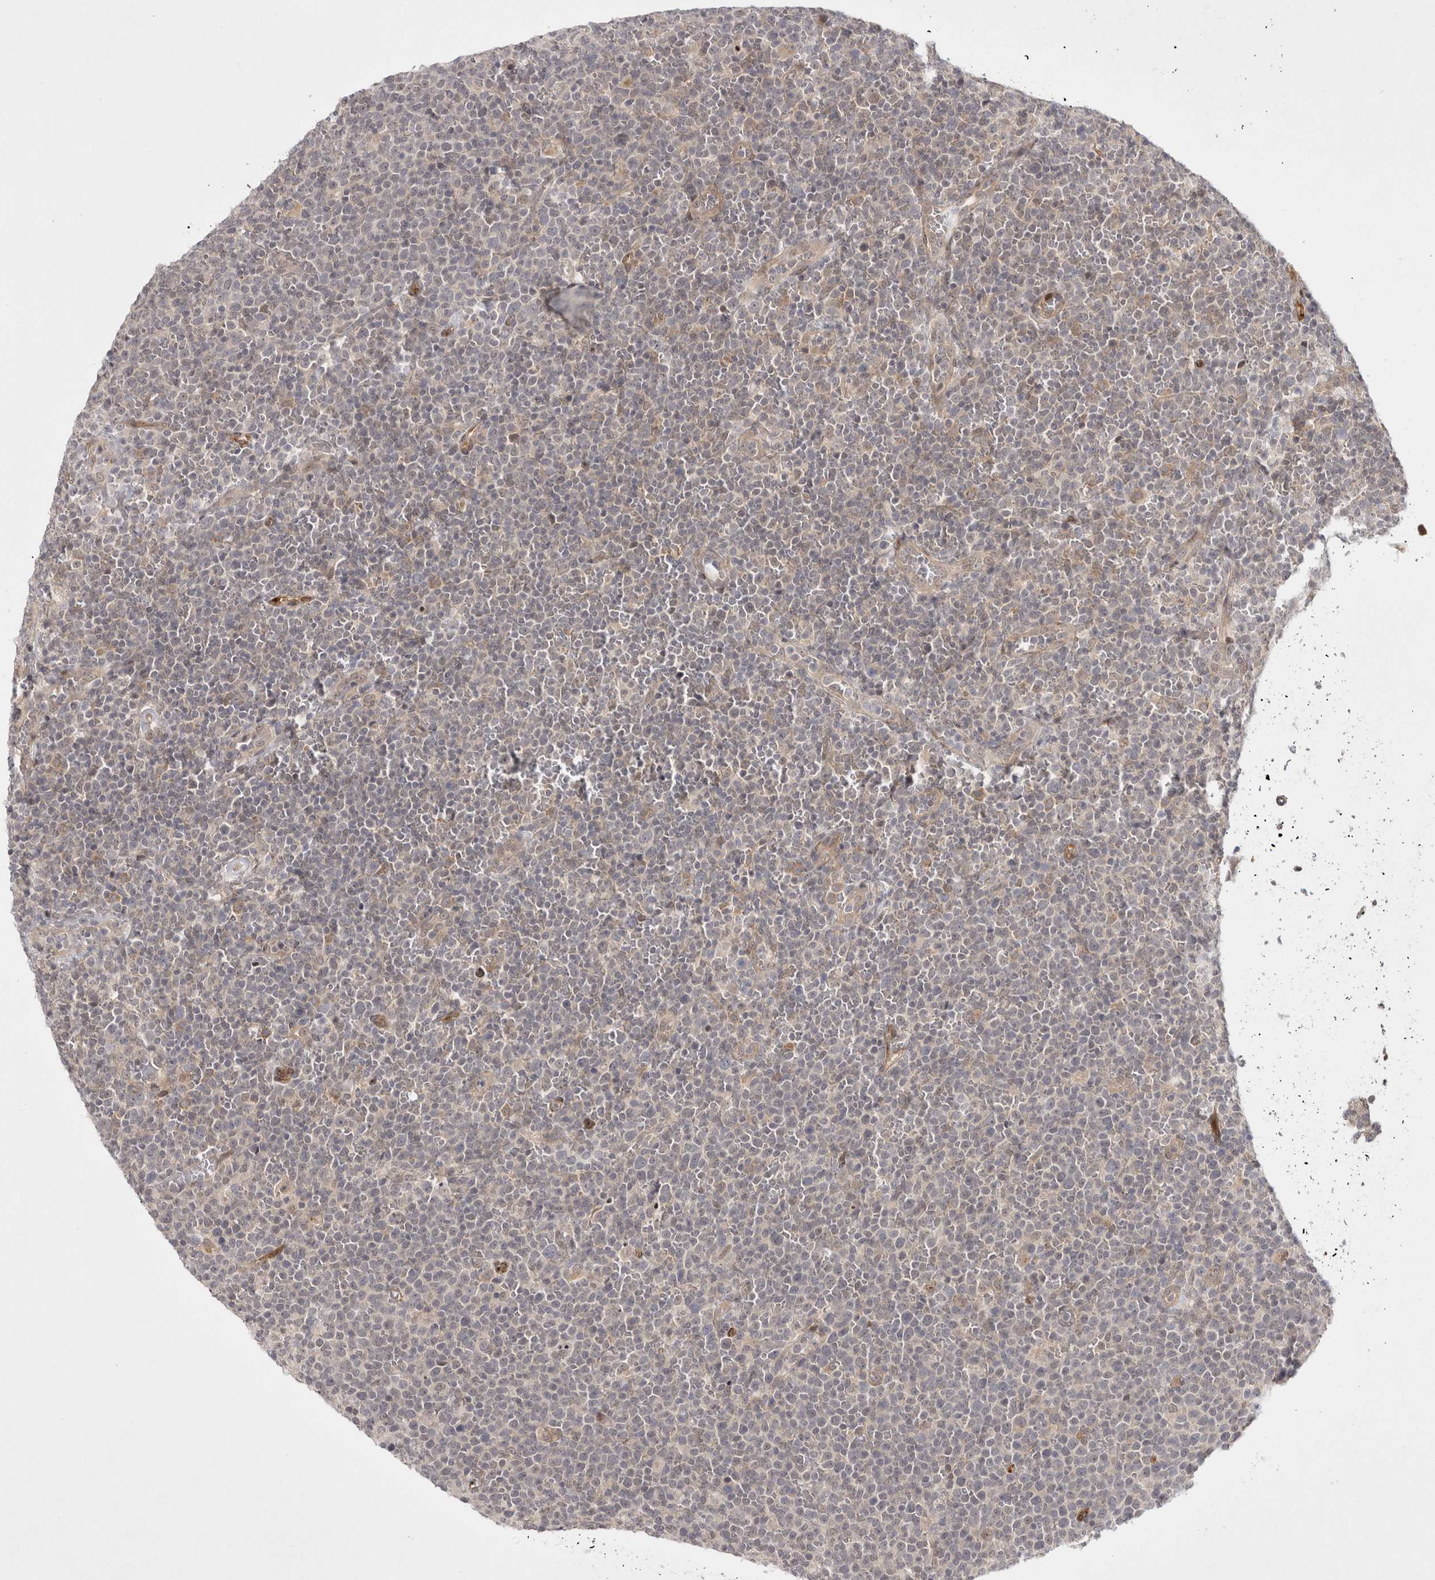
{"staining": {"intensity": "negative", "quantity": "none", "location": "none"}, "tissue": "lymphoma", "cell_type": "Tumor cells", "image_type": "cancer", "snomed": [{"axis": "morphology", "description": "Malignant lymphoma, non-Hodgkin's type, High grade"}, {"axis": "topography", "description": "Lymph node"}], "caption": "This is a image of IHC staining of lymphoma, which shows no staining in tumor cells.", "gene": "ZNF318", "patient": {"sex": "male", "age": 61}}